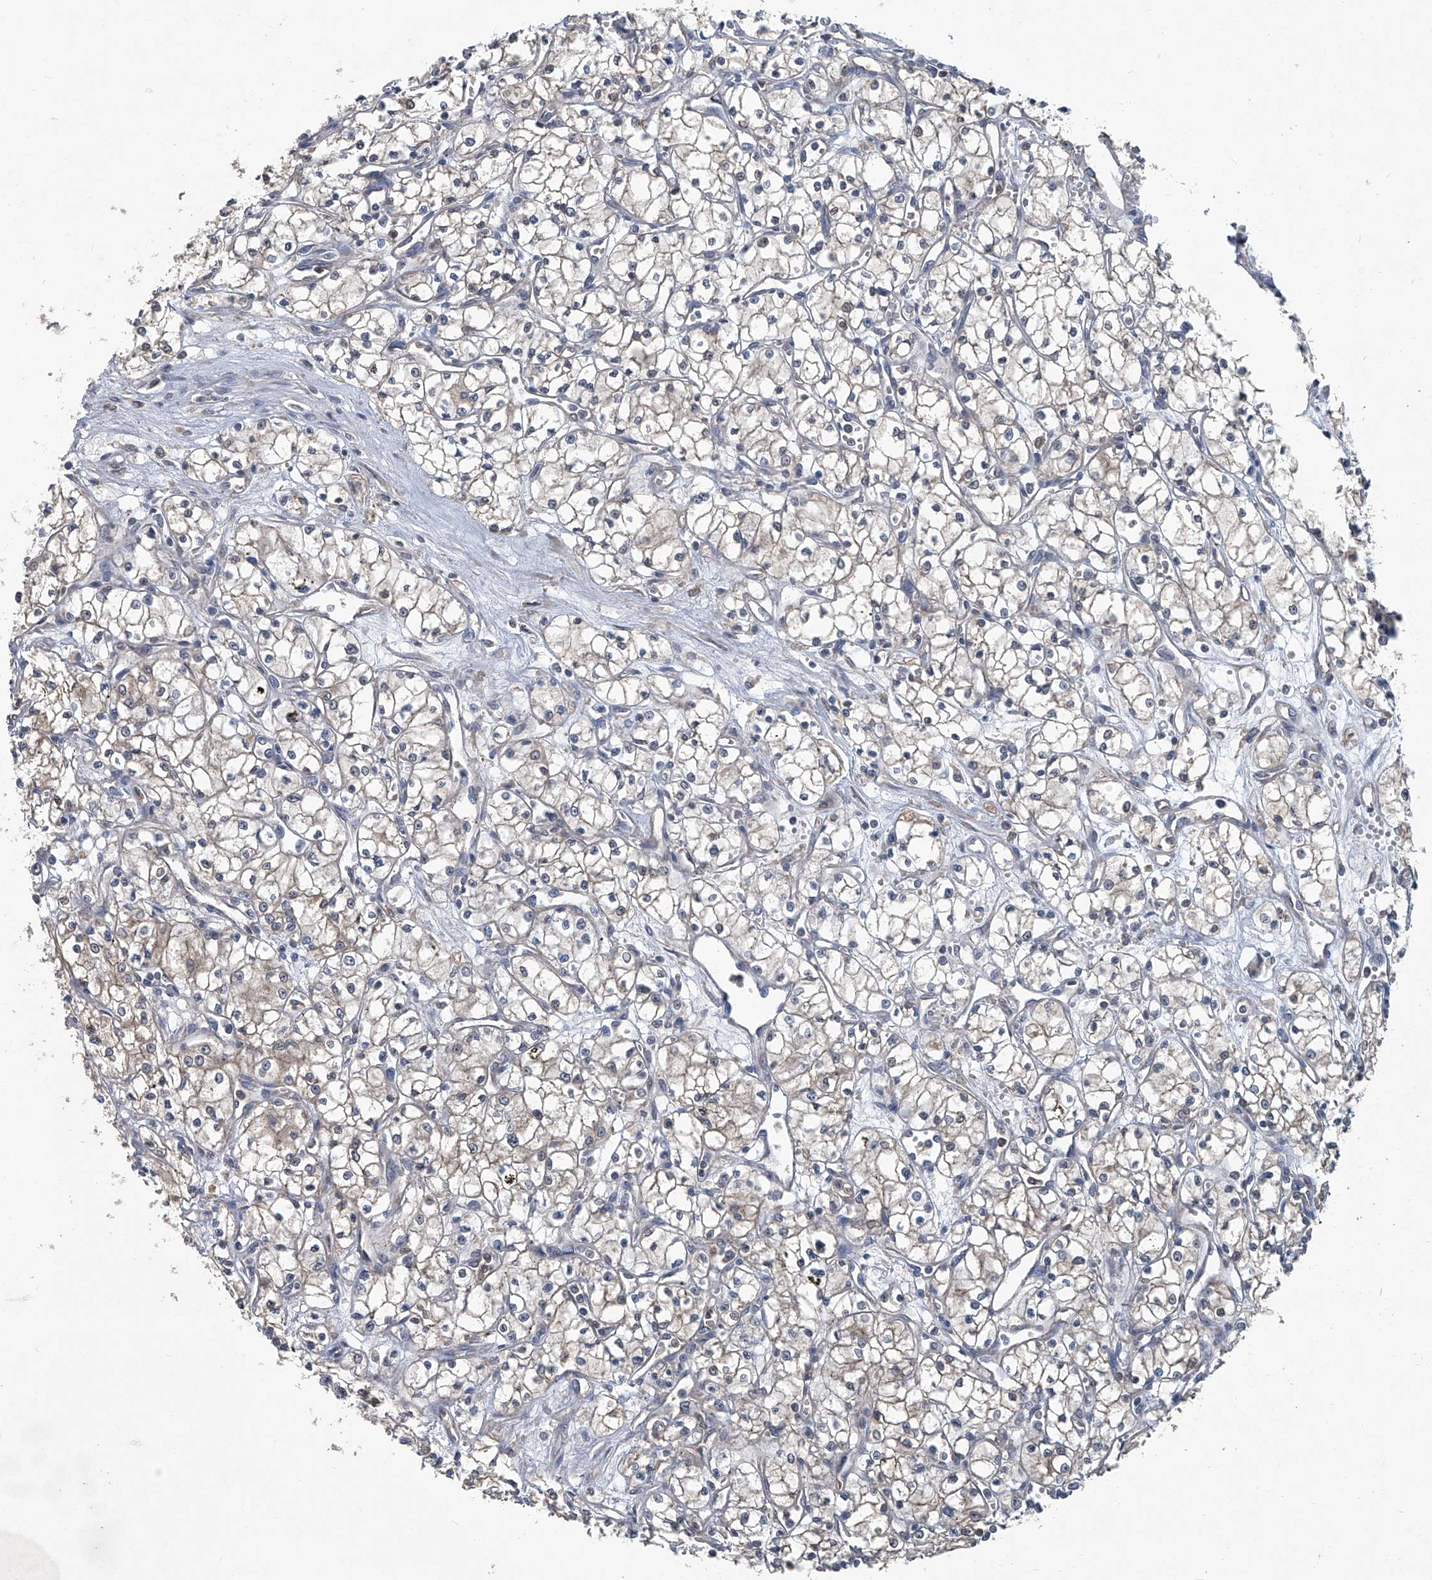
{"staining": {"intensity": "weak", "quantity": ">75%", "location": "cytoplasmic/membranous"}, "tissue": "renal cancer", "cell_type": "Tumor cells", "image_type": "cancer", "snomed": [{"axis": "morphology", "description": "Adenocarcinoma, NOS"}, {"axis": "topography", "description": "Kidney"}], "caption": "DAB (3,3'-diaminobenzidine) immunohistochemical staining of human adenocarcinoma (renal) shows weak cytoplasmic/membranous protein positivity in about >75% of tumor cells.", "gene": "ANKRD34A", "patient": {"sex": "male", "age": 59}}